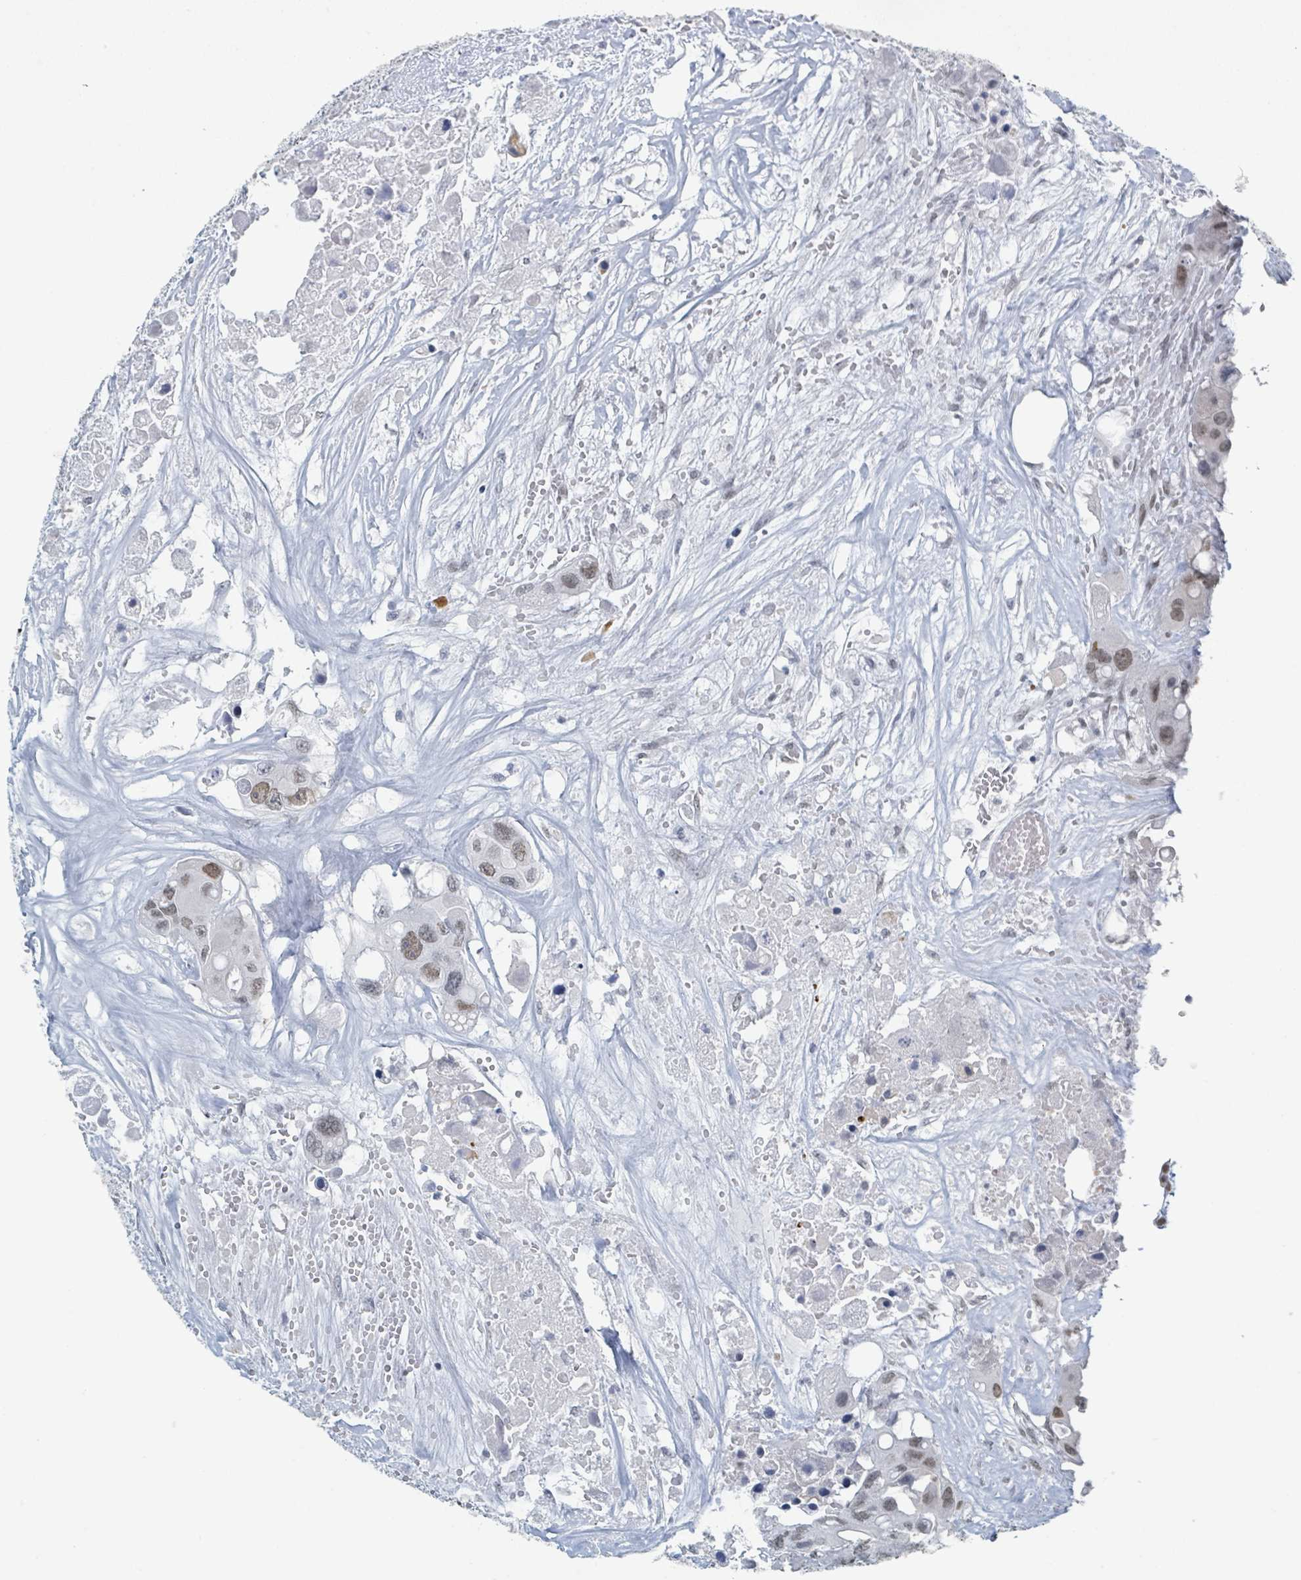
{"staining": {"intensity": "weak", "quantity": ">75%", "location": "nuclear"}, "tissue": "colorectal cancer", "cell_type": "Tumor cells", "image_type": "cancer", "snomed": [{"axis": "morphology", "description": "Adenocarcinoma, NOS"}, {"axis": "topography", "description": "Colon"}], "caption": "Weak nuclear protein staining is seen in about >75% of tumor cells in colorectal adenocarcinoma.", "gene": "EHMT2", "patient": {"sex": "male", "age": 77}}